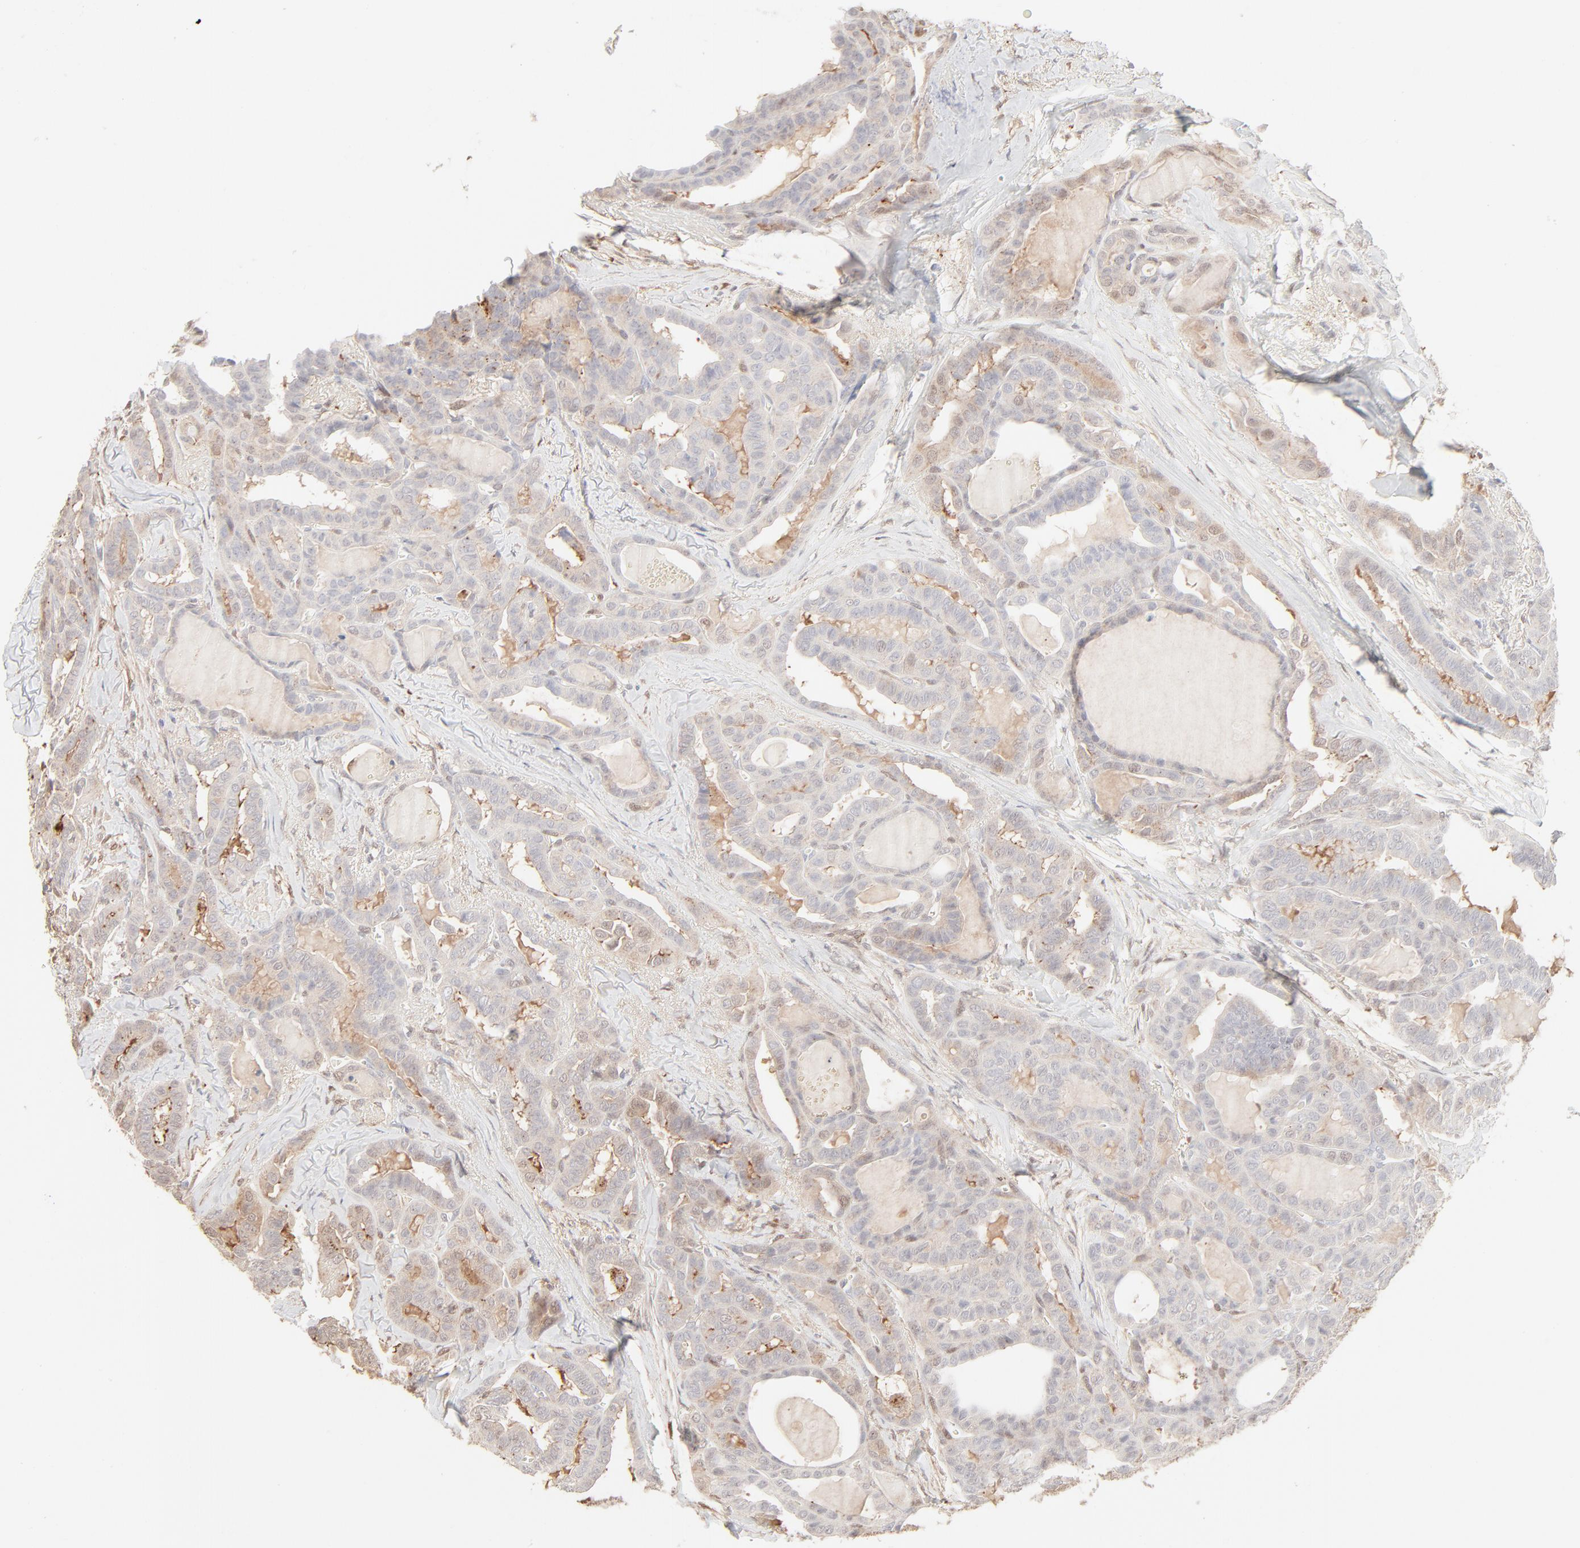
{"staining": {"intensity": "negative", "quantity": "none", "location": "none"}, "tissue": "thyroid cancer", "cell_type": "Tumor cells", "image_type": "cancer", "snomed": [{"axis": "morphology", "description": "Carcinoma, NOS"}, {"axis": "topography", "description": "Thyroid gland"}], "caption": "High magnification brightfield microscopy of carcinoma (thyroid) stained with DAB (3,3'-diaminobenzidine) (brown) and counterstained with hematoxylin (blue): tumor cells show no significant staining.", "gene": "LGALS2", "patient": {"sex": "female", "age": 91}}